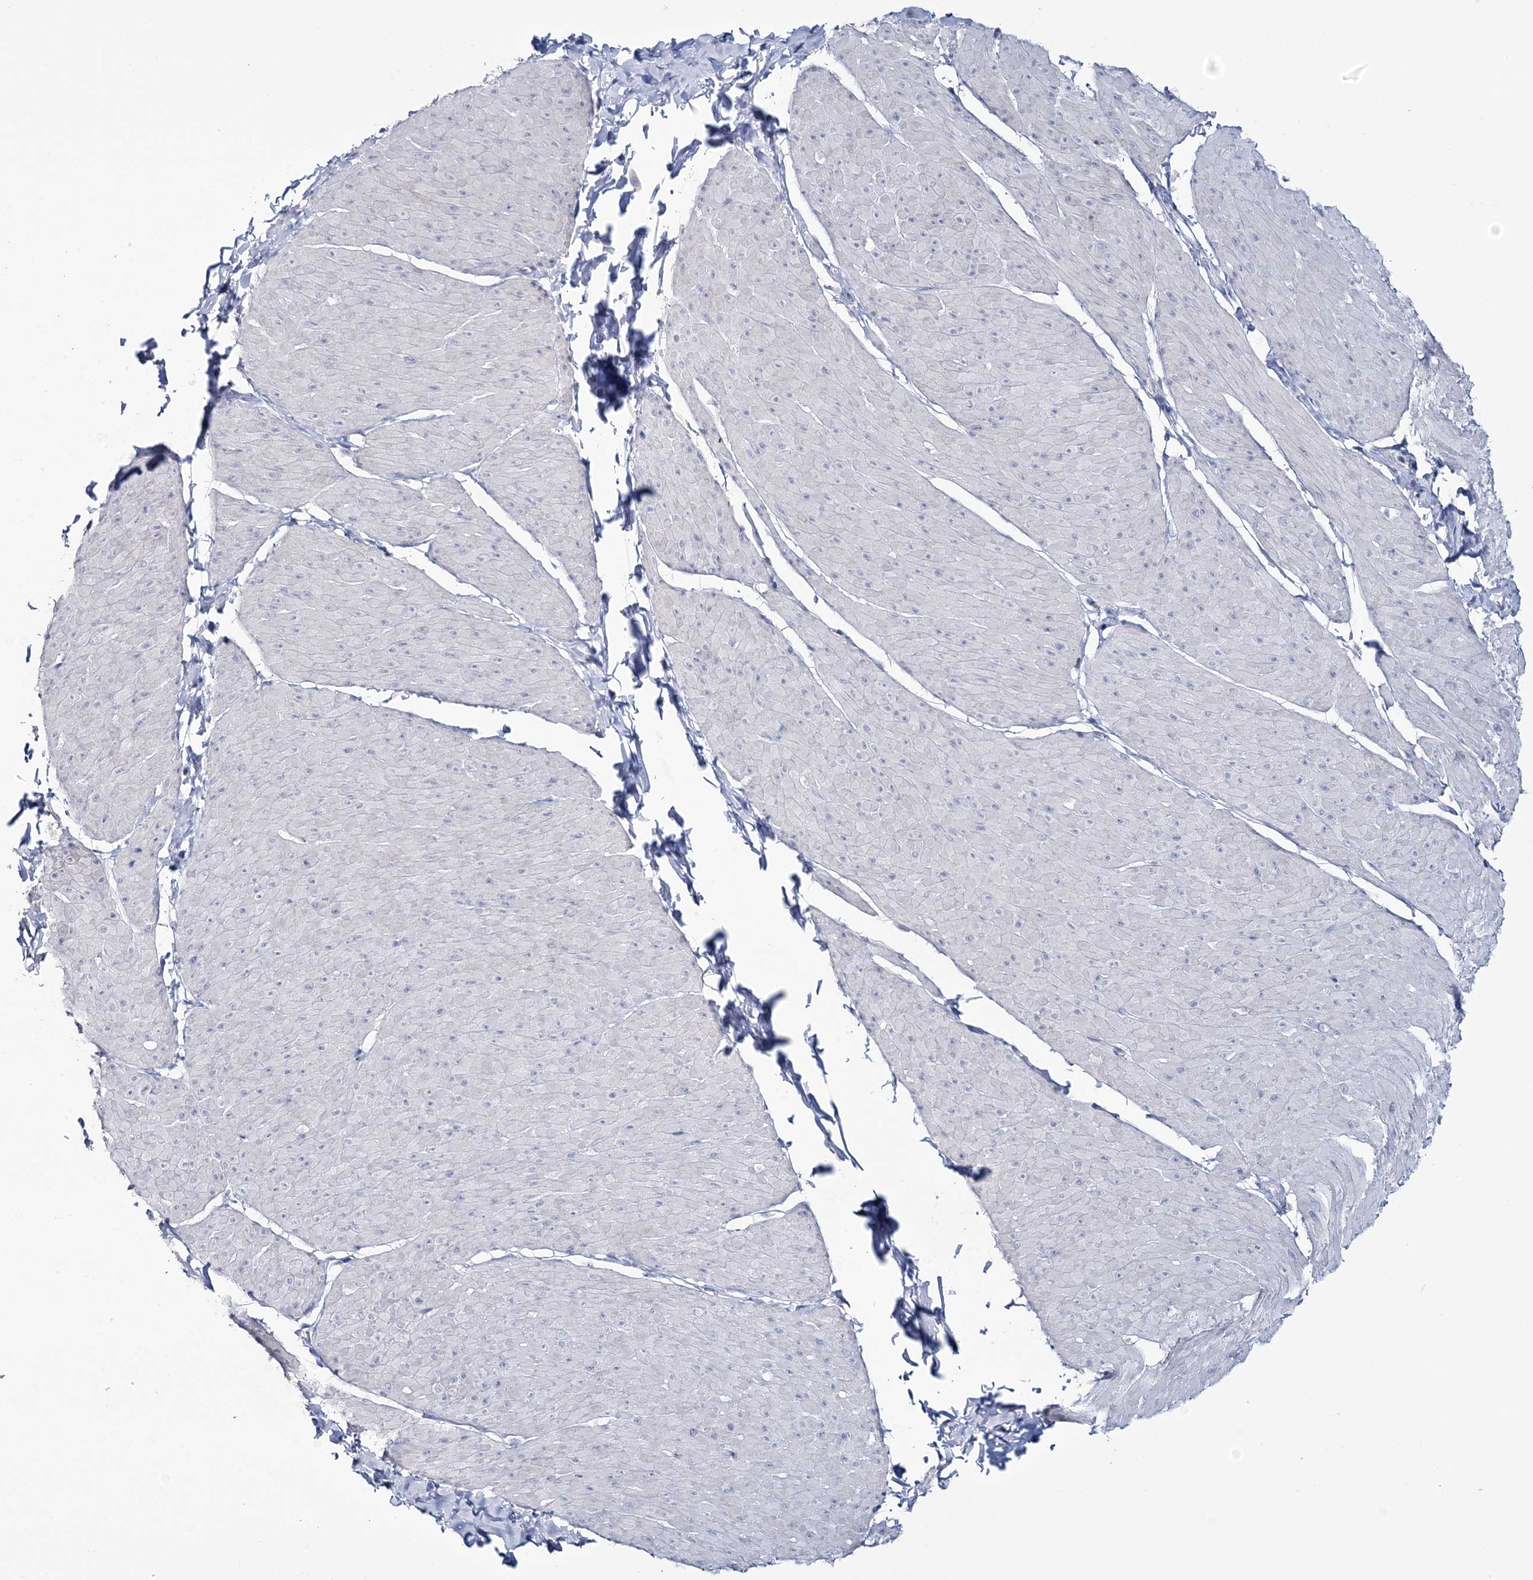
{"staining": {"intensity": "negative", "quantity": "none", "location": "none"}, "tissue": "smooth muscle", "cell_type": "Smooth muscle cells", "image_type": "normal", "snomed": [{"axis": "morphology", "description": "Urothelial carcinoma, High grade"}, {"axis": "topography", "description": "Urinary bladder"}], "caption": "IHC photomicrograph of normal smooth muscle stained for a protein (brown), which demonstrates no positivity in smooth muscle cells. (Stains: DAB (3,3'-diaminobenzidine) IHC with hematoxylin counter stain, Microscopy: brightfield microscopy at high magnification).", "gene": "CYP3A4", "patient": {"sex": "male", "age": 46}}